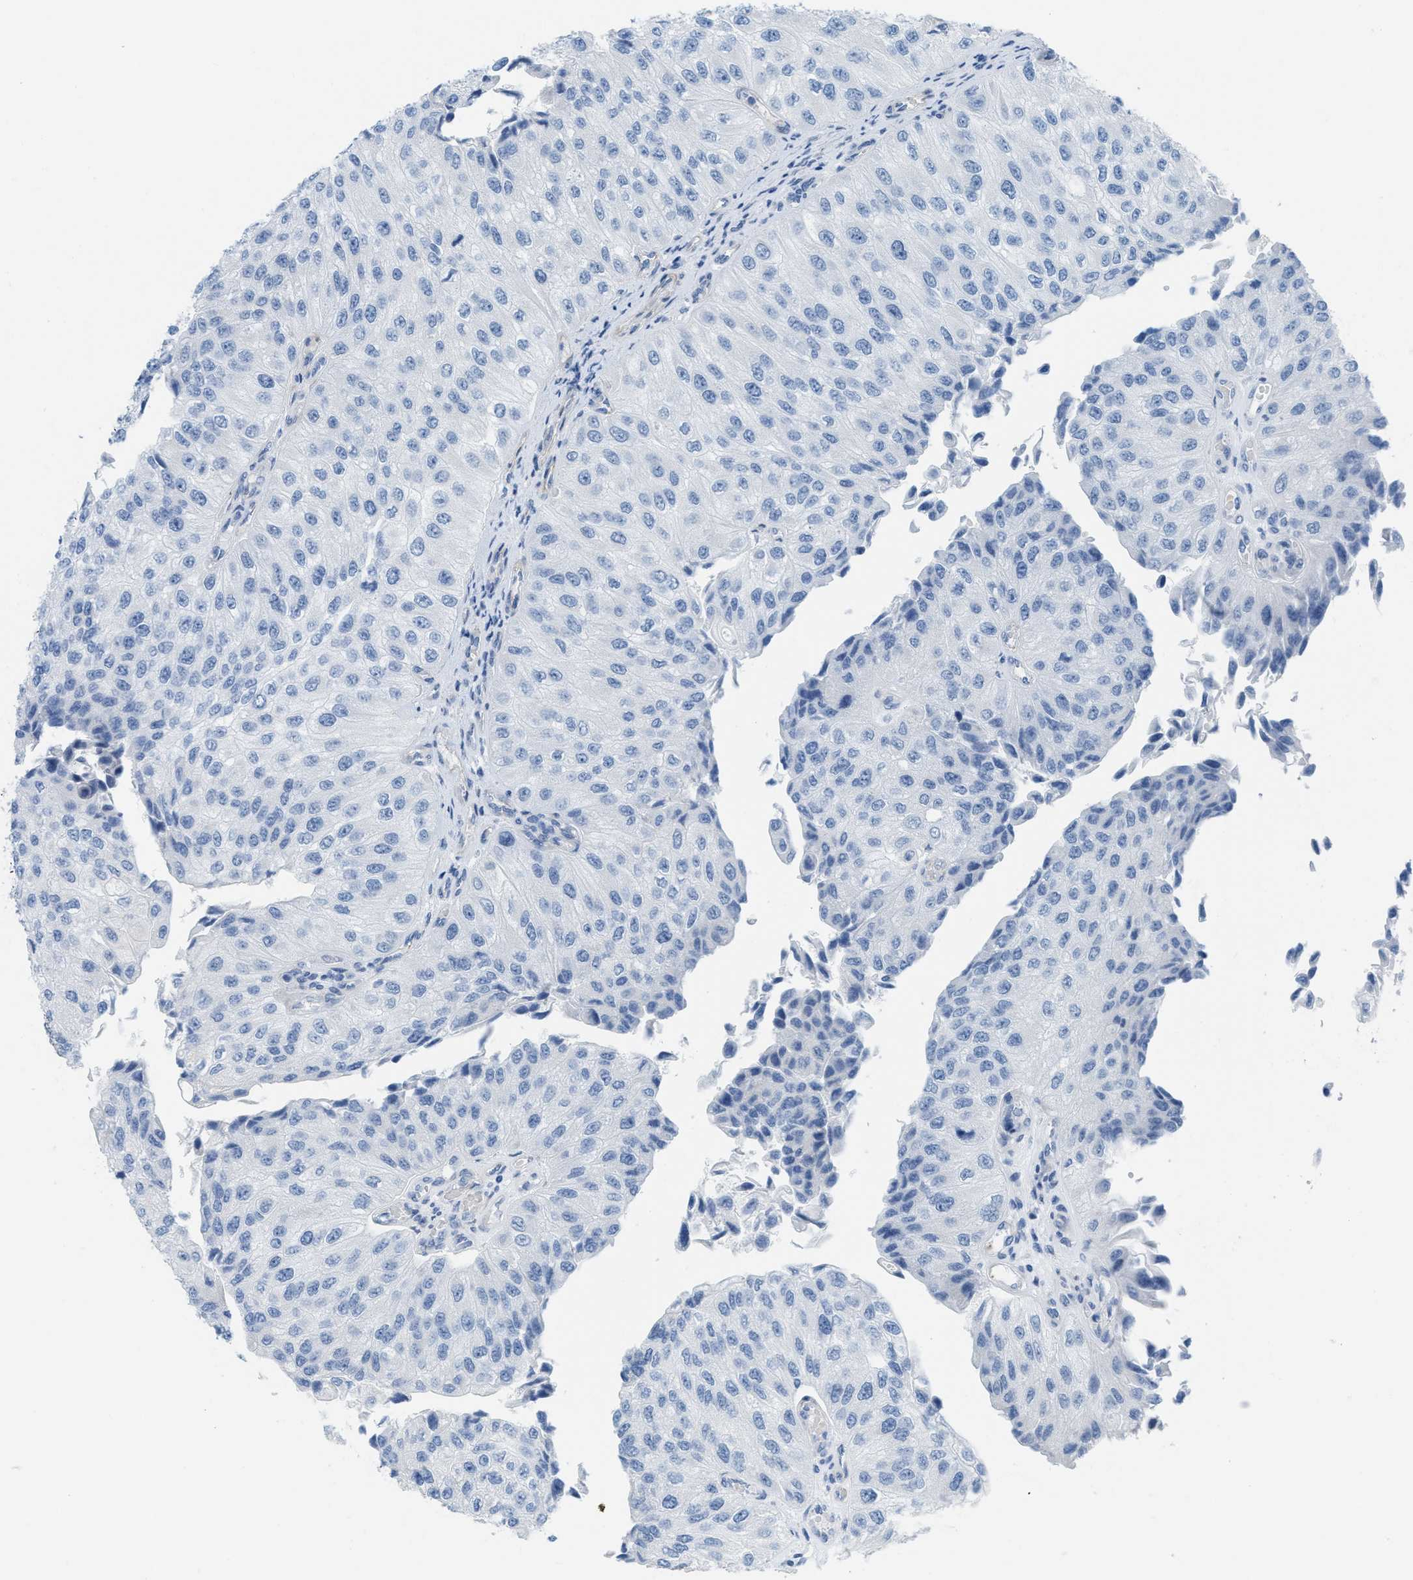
{"staining": {"intensity": "negative", "quantity": "none", "location": "none"}, "tissue": "urothelial cancer", "cell_type": "Tumor cells", "image_type": "cancer", "snomed": [{"axis": "morphology", "description": "Urothelial carcinoma, High grade"}, {"axis": "topography", "description": "Kidney"}, {"axis": "topography", "description": "Urinary bladder"}], "caption": "Immunohistochemistry of urothelial cancer exhibits no positivity in tumor cells. (DAB (3,3'-diaminobenzidine) immunohistochemistry (IHC), high magnification).", "gene": "SLC12A1", "patient": {"sex": "male", "age": 77}}